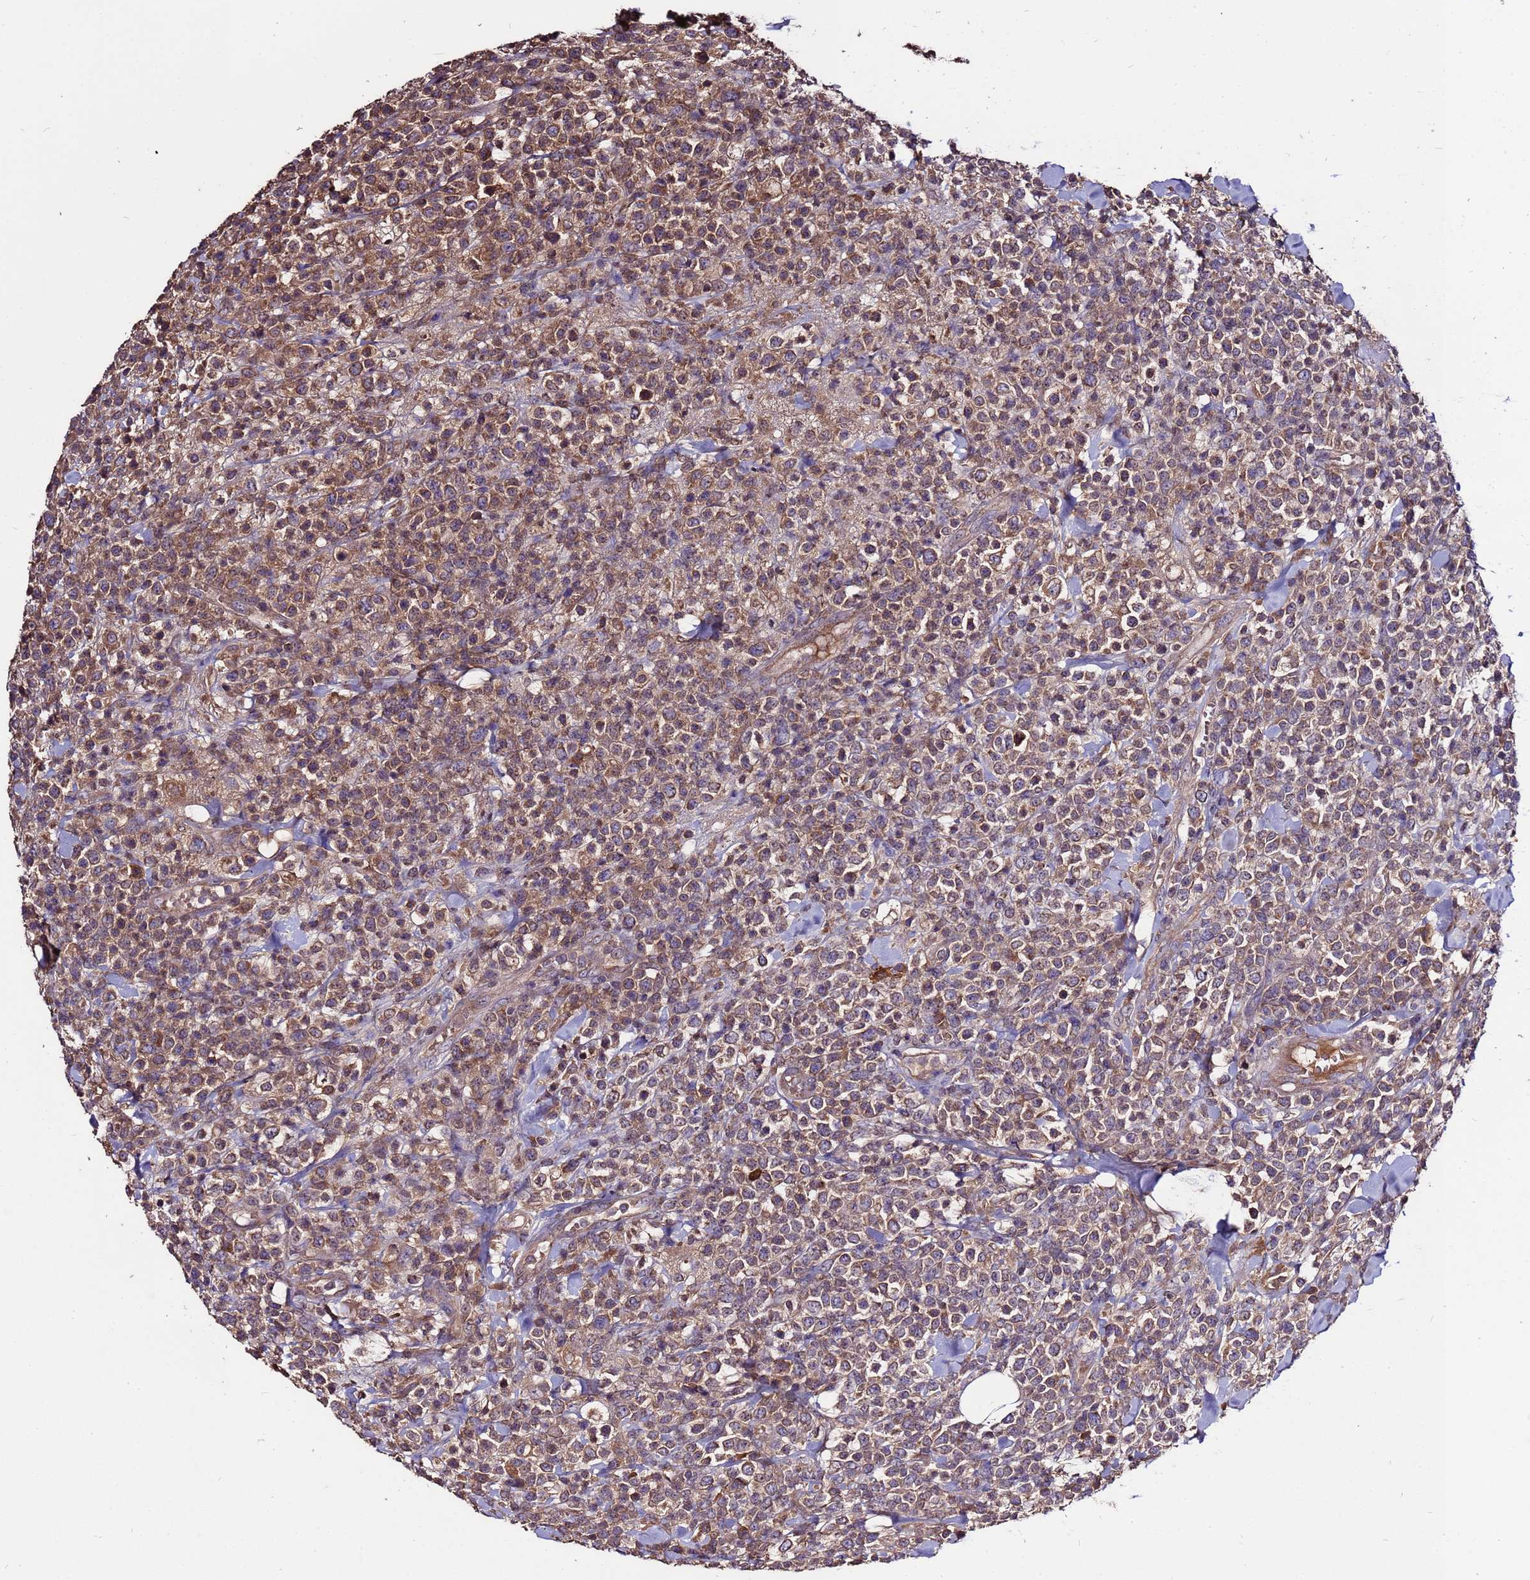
{"staining": {"intensity": "moderate", "quantity": "25%-75%", "location": "cytoplasmic/membranous"}, "tissue": "lymphoma", "cell_type": "Tumor cells", "image_type": "cancer", "snomed": [{"axis": "morphology", "description": "Malignant lymphoma, non-Hodgkin's type, High grade"}, {"axis": "topography", "description": "Colon"}], "caption": "Immunohistochemistry micrograph of neoplastic tissue: lymphoma stained using IHC exhibits medium levels of moderate protein expression localized specifically in the cytoplasmic/membranous of tumor cells, appearing as a cytoplasmic/membranous brown color.", "gene": "RPS15A", "patient": {"sex": "female", "age": 53}}